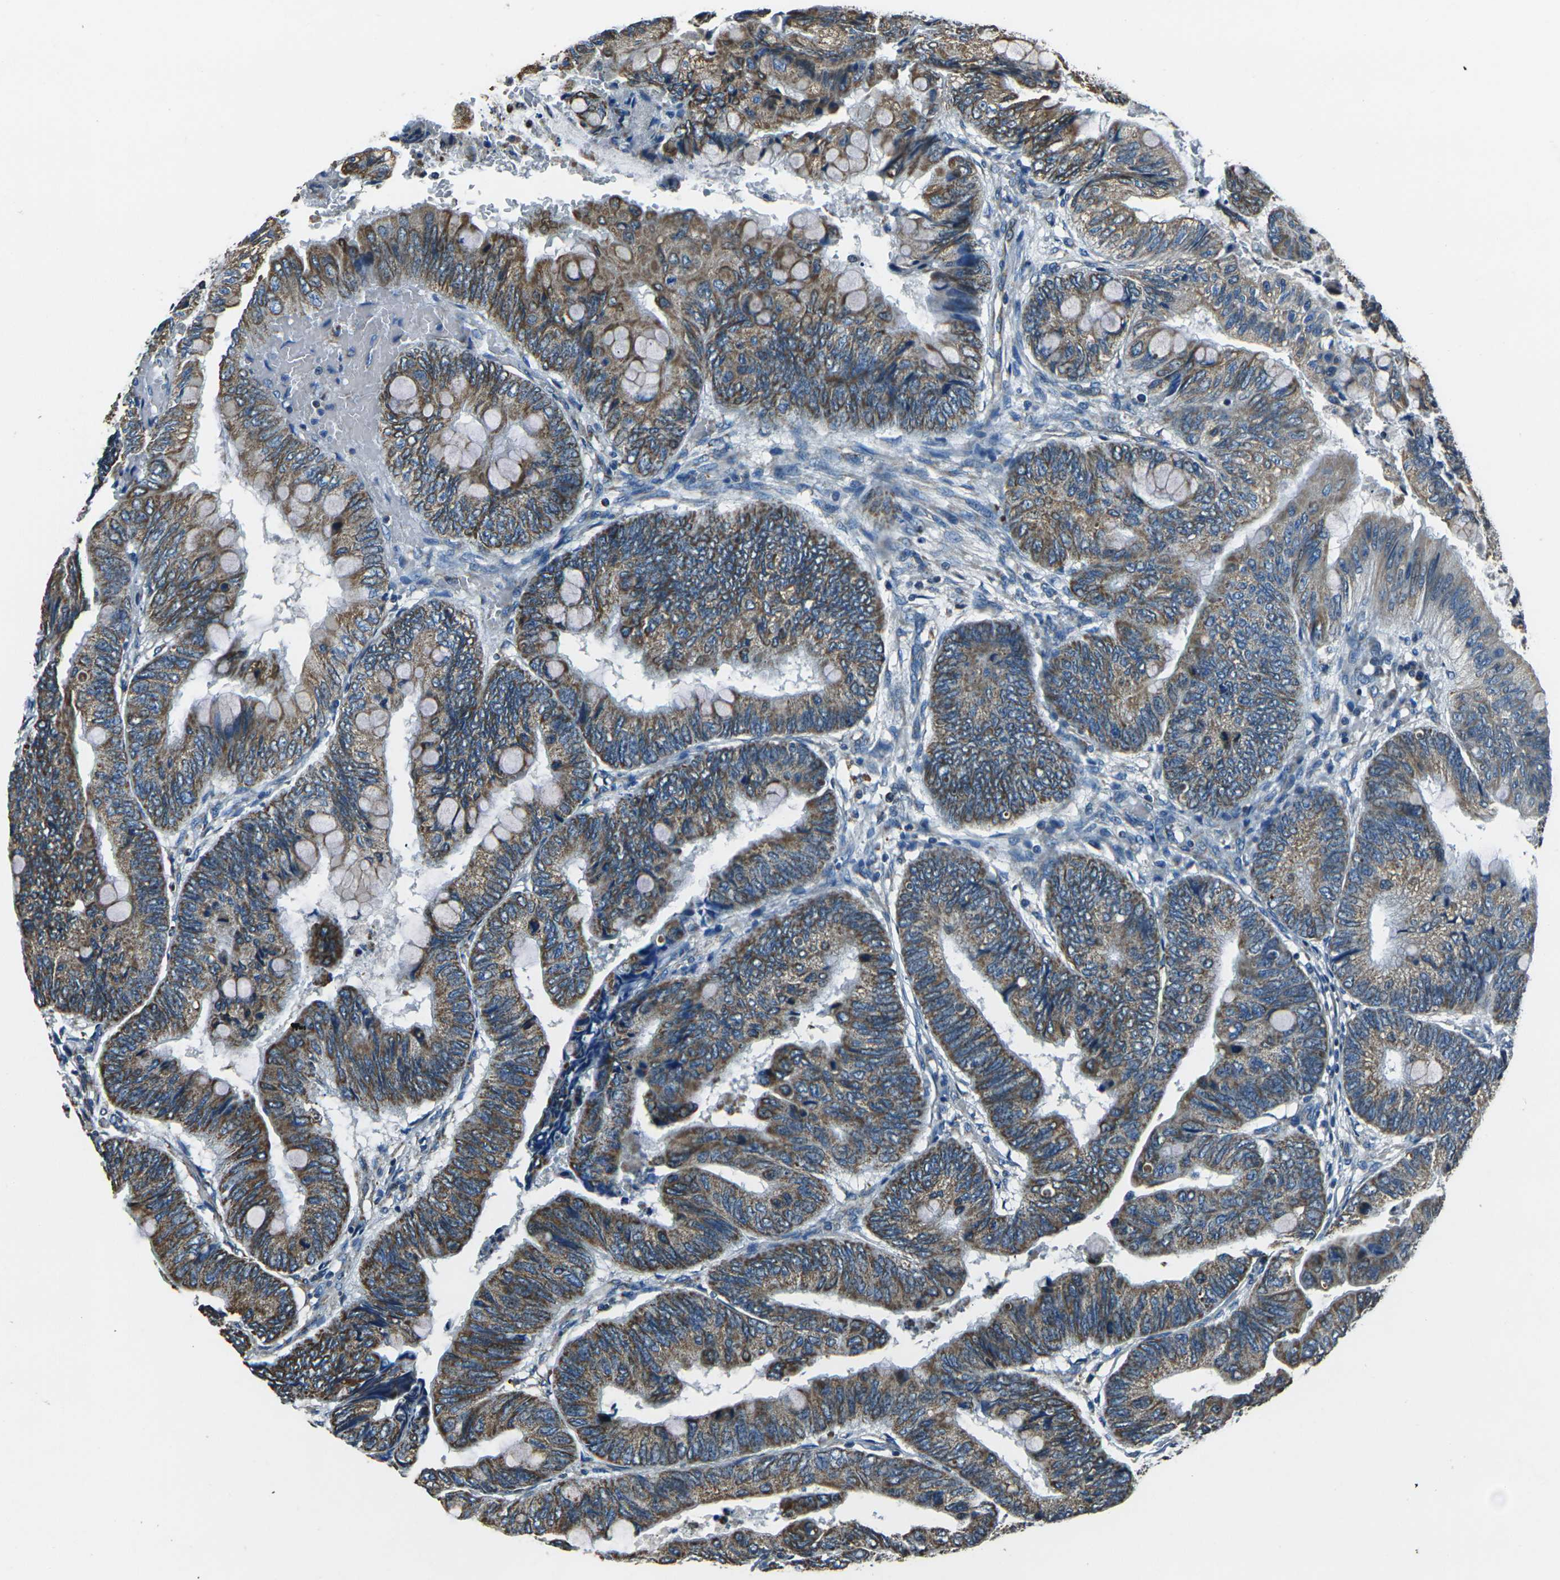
{"staining": {"intensity": "moderate", "quantity": ">75%", "location": "cytoplasmic/membranous"}, "tissue": "colorectal cancer", "cell_type": "Tumor cells", "image_type": "cancer", "snomed": [{"axis": "morphology", "description": "Normal tissue, NOS"}, {"axis": "morphology", "description": "Adenocarcinoma, NOS"}, {"axis": "topography", "description": "Rectum"}, {"axis": "topography", "description": "Peripheral nerve tissue"}], "caption": "IHC photomicrograph of neoplastic tissue: human colorectal cancer stained using immunohistochemistry (IHC) displays medium levels of moderate protein expression localized specifically in the cytoplasmic/membranous of tumor cells, appearing as a cytoplasmic/membranous brown color.", "gene": "IRF3", "patient": {"sex": "male", "age": 92}}